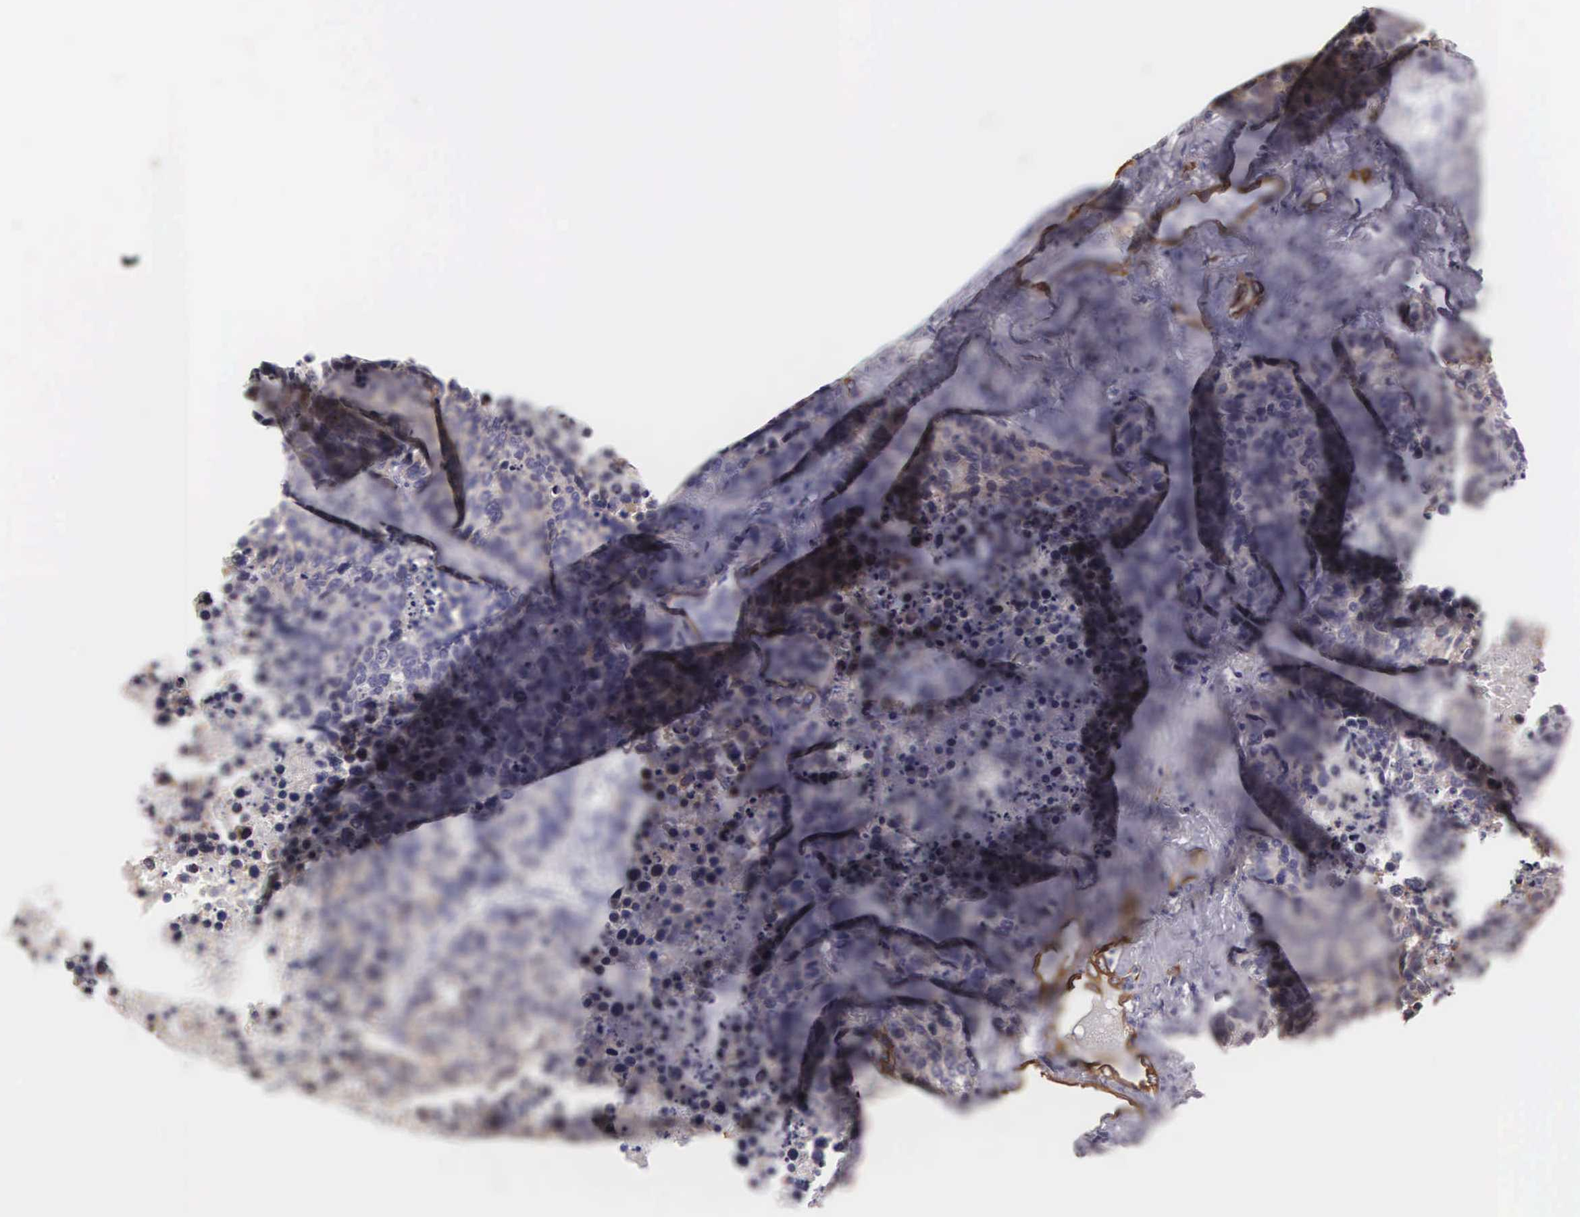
{"staining": {"intensity": "weak", "quantity": "25%-75%", "location": "cytoplasmic/membranous"}, "tissue": "lung cancer", "cell_type": "Tumor cells", "image_type": "cancer", "snomed": [{"axis": "morphology", "description": "Carcinoid, malignant, NOS"}, {"axis": "topography", "description": "Lung"}], "caption": "Protein analysis of lung cancer tissue shows weak cytoplasmic/membranous staining in approximately 25%-75% of tumor cells.", "gene": "PIR", "patient": {"sex": "male", "age": 60}}